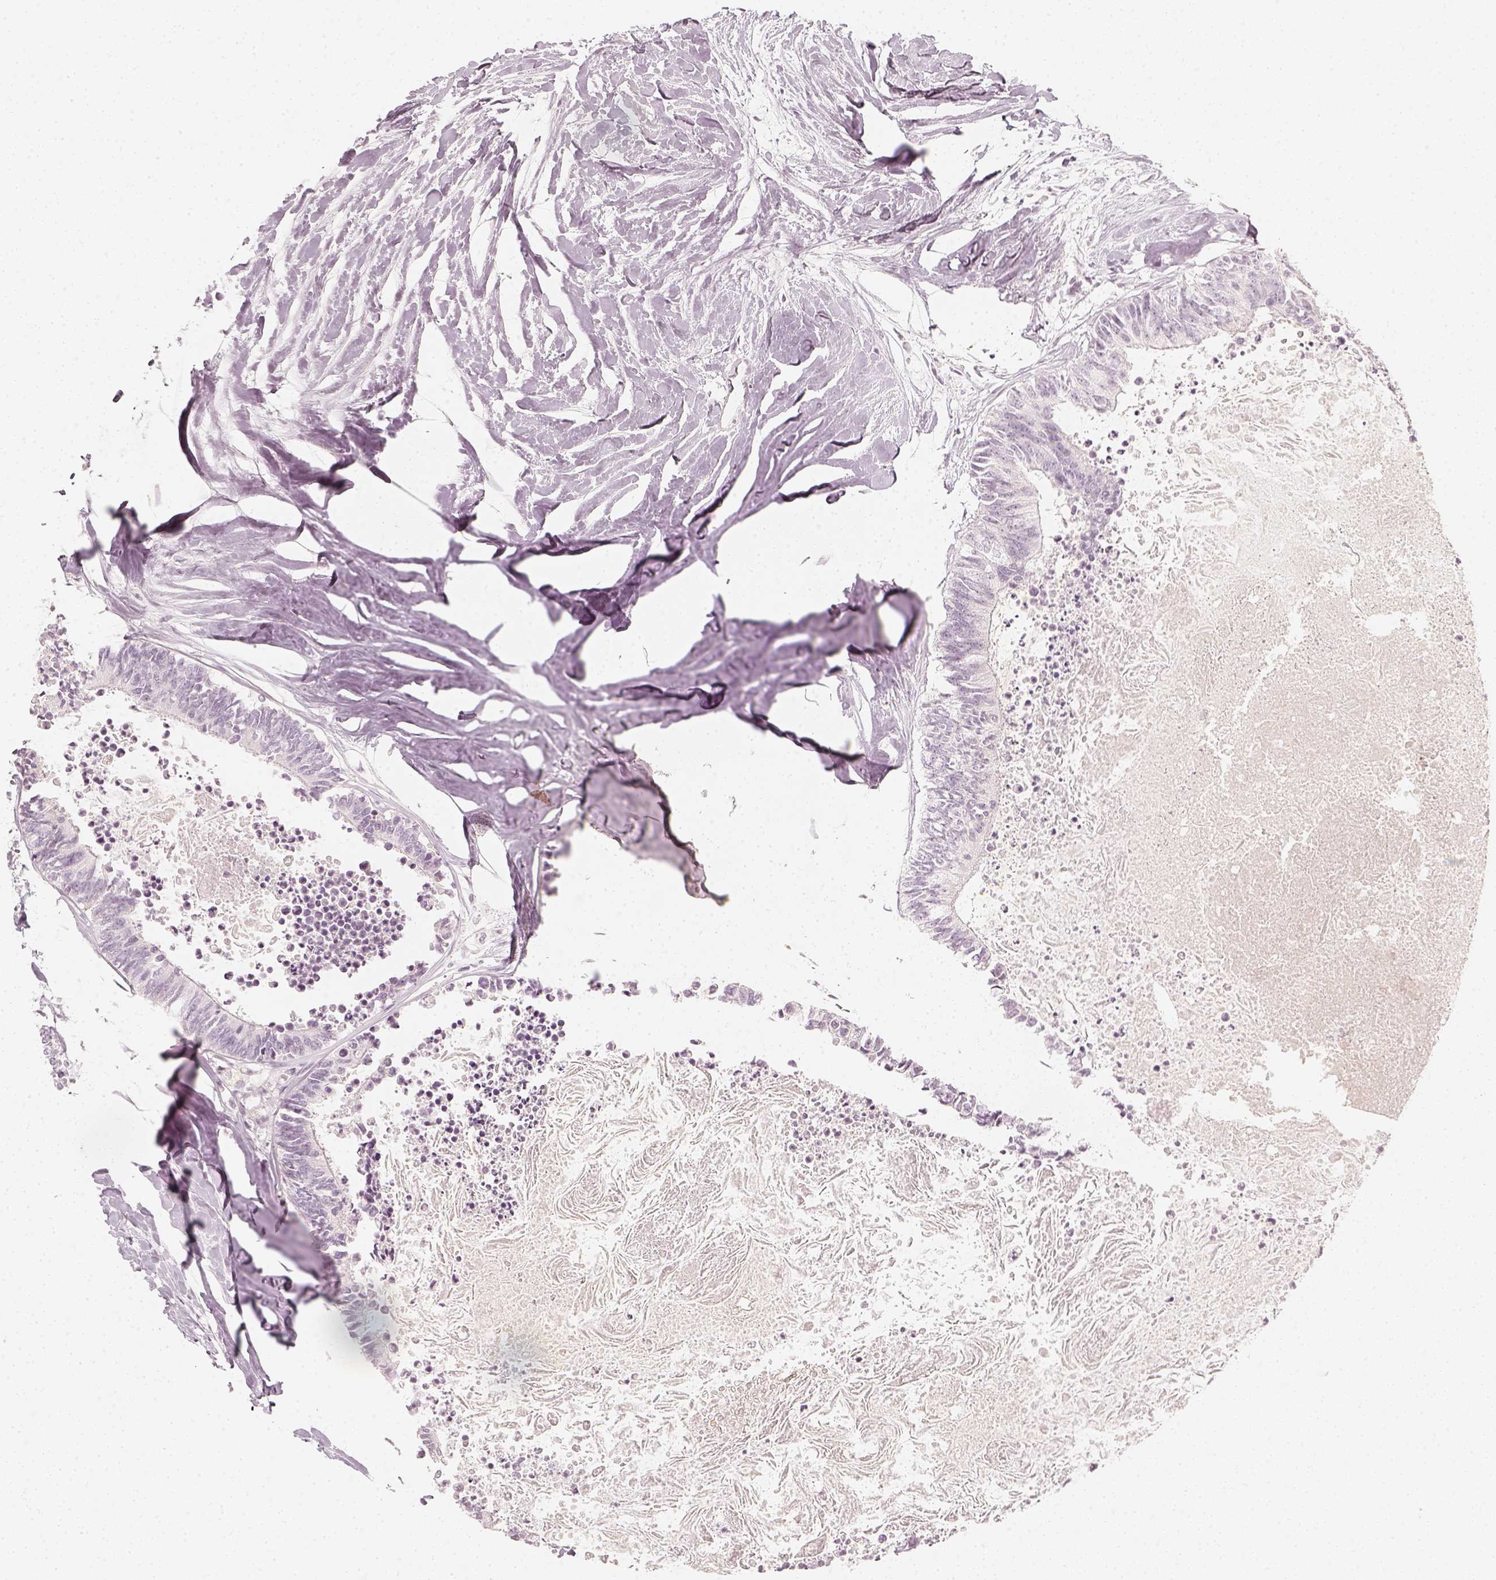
{"staining": {"intensity": "negative", "quantity": "none", "location": "none"}, "tissue": "colorectal cancer", "cell_type": "Tumor cells", "image_type": "cancer", "snomed": [{"axis": "morphology", "description": "Adenocarcinoma, NOS"}, {"axis": "topography", "description": "Colon"}, {"axis": "topography", "description": "Rectum"}], "caption": "Colorectal cancer was stained to show a protein in brown. There is no significant staining in tumor cells.", "gene": "KRTAP2-1", "patient": {"sex": "male", "age": 57}}